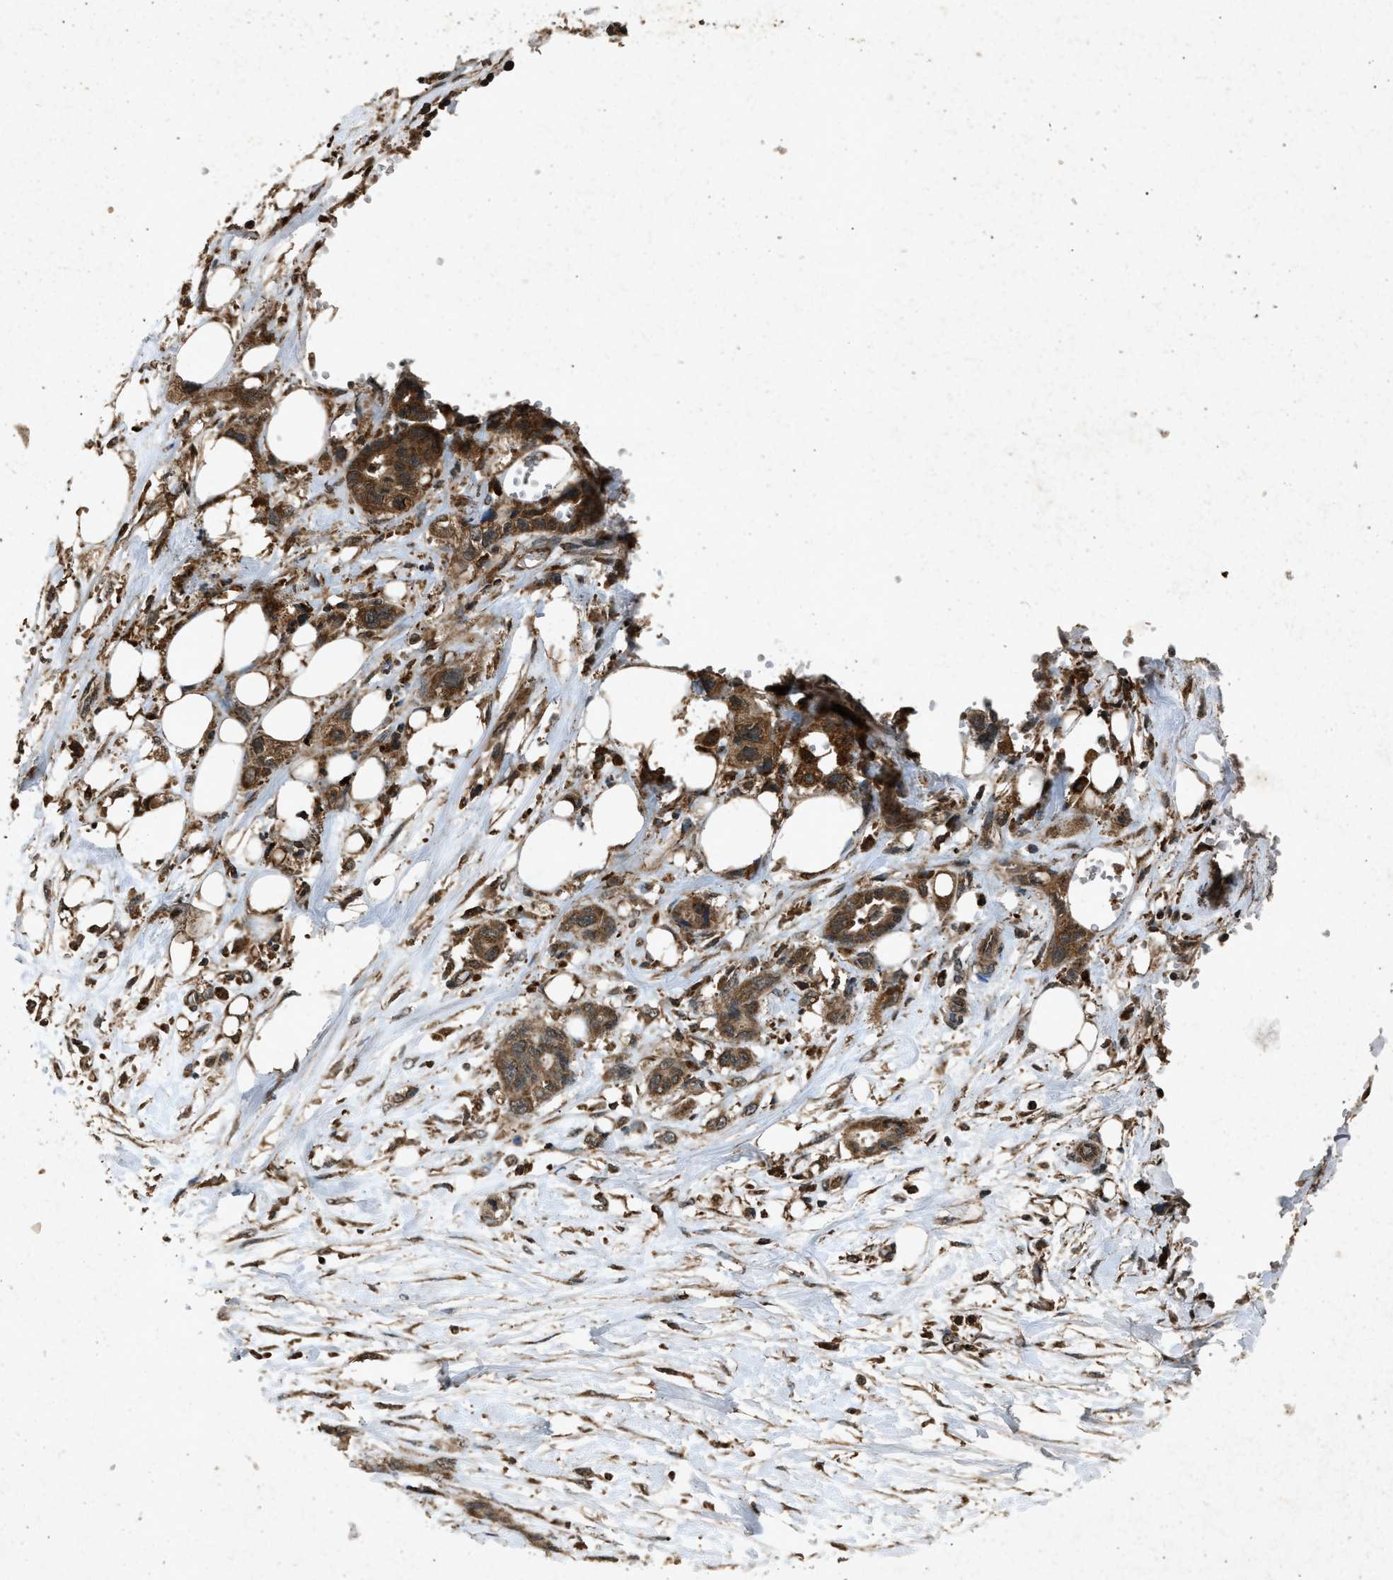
{"staining": {"intensity": "strong", "quantity": ">75%", "location": "cytoplasmic/membranous"}, "tissue": "pancreatic cancer", "cell_type": "Tumor cells", "image_type": "cancer", "snomed": [{"axis": "morphology", "description": "Adenocarcinoma, NOS"}, {"axis": "topography", "description": "Pancreas"}], "caption": "Pancreatic cancer (adenocarcinoma) stained with DAB IHC displays high levels of strong cytoplasmic/membranous staining in about >75% of tumor cells. The staining was performed using DAB (3,3'-diaminobenzidine), with brown indicating positive protein expression. Nuclei are stained blue with hematoxylin.", "gene": "OAS1", "patient": {"sex": "male", "age": 46}}